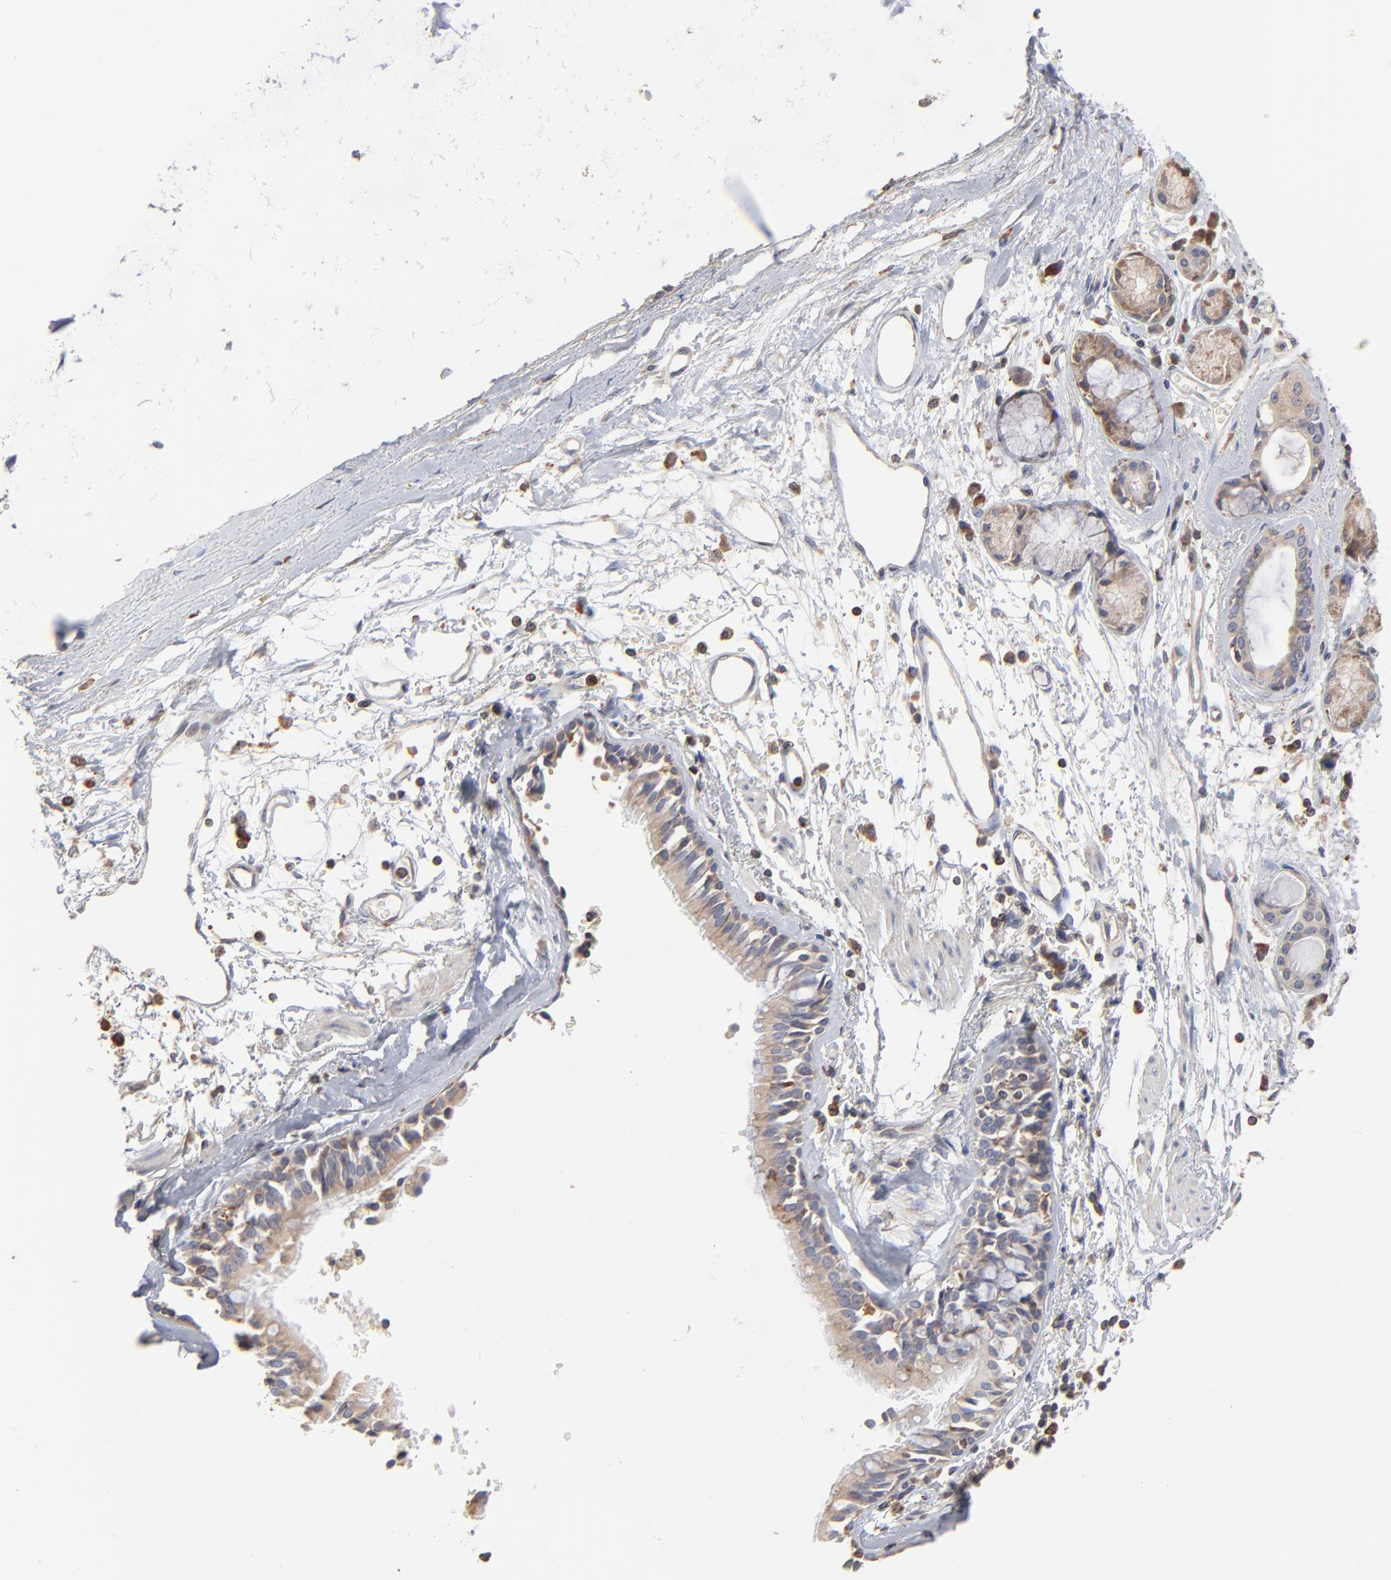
{"staining": {"intensity": "moderate", "quantity": ">75%", "location": "cytoplasmic/membranous"}, "tissue": "bronchus", "cell_type": "Respiratory epithelial cells", "image_type": "normal", "snomed": [{"axis": "morphology", "description": "Normal tissue, NOS"}, {"axis": "topography", "description": "Bronchus"}, {"axis": "topography", "description": "Lung"}], "caption": "Immunohistochemical staining of unremarkable bronchus shows moderate cytoplasmic/membranous protein staining in about >75% of respiratory epithelial cells. The protein is shown in brown color, while the nuclei are stained blue.", "gene": "RNF213", "patient": {"sex": "female", "age": 56}}